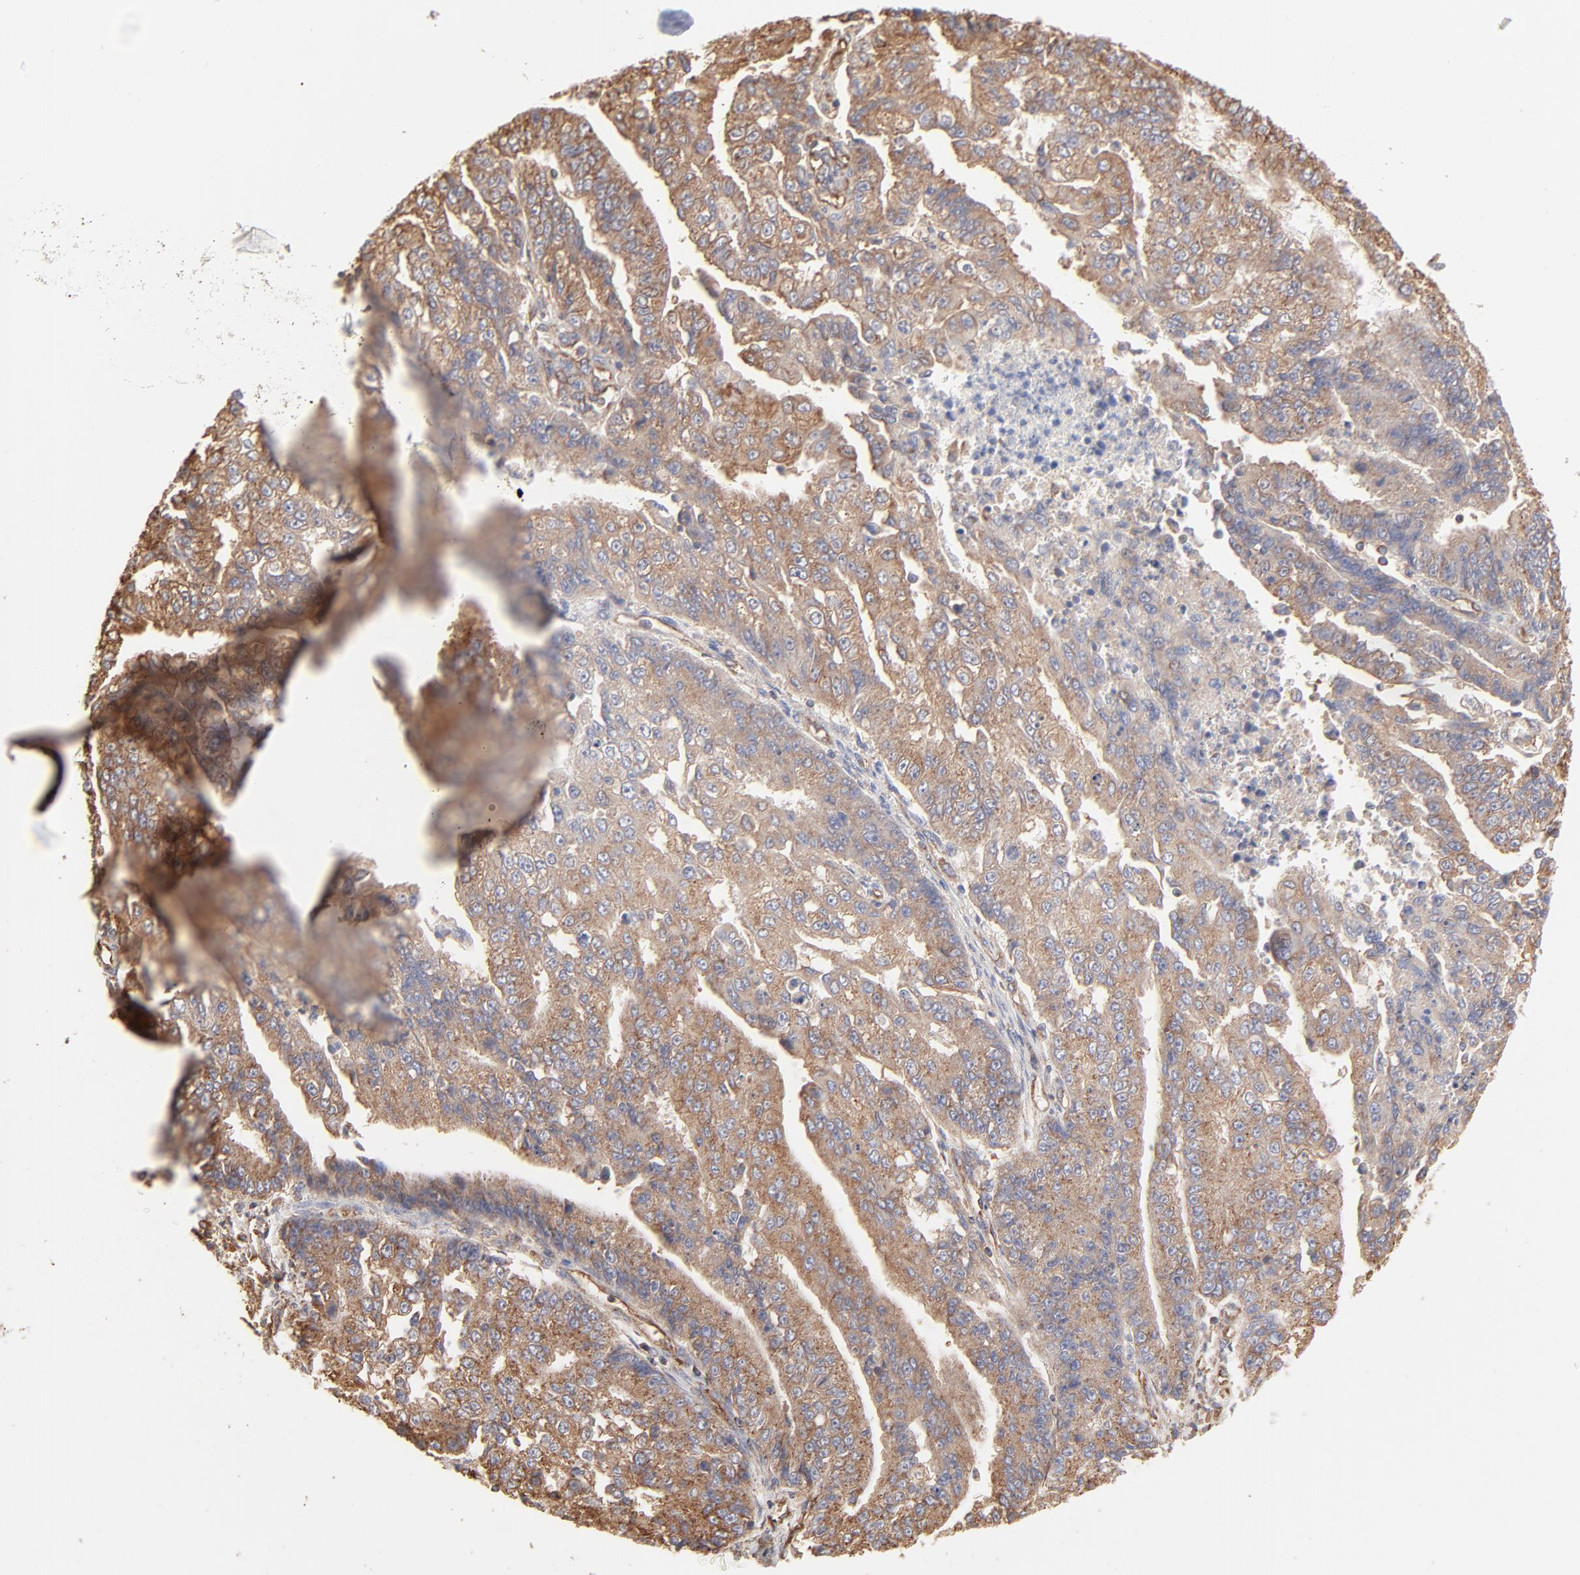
{"staining": {"intensity": "moderate", "quantity": ">75%", "location": "cytoplasmic/membranous"}, "tissue": "endometrial cancer", "cell_type": "Tumor cells", "image_type": "cancer", "snomed": [{"axis": "morphology", "description": "Adenocarcinoma, NOS"}, {"axis": "topography", "description": "Endometrium"}], "caption": "High-magnification brightfield microscopy of adenocarcinoma (endometrial) stained with DAB (3,3'-diaminobenzidine) (brown) and counterstained with hematoxylin (blue). tumor cells exhibit moderate cytoplasmic/membranous staining is identified in approximately>75% of cells.", "gene": "CLTB", "patient": {"sex": "female", "age": 75}}